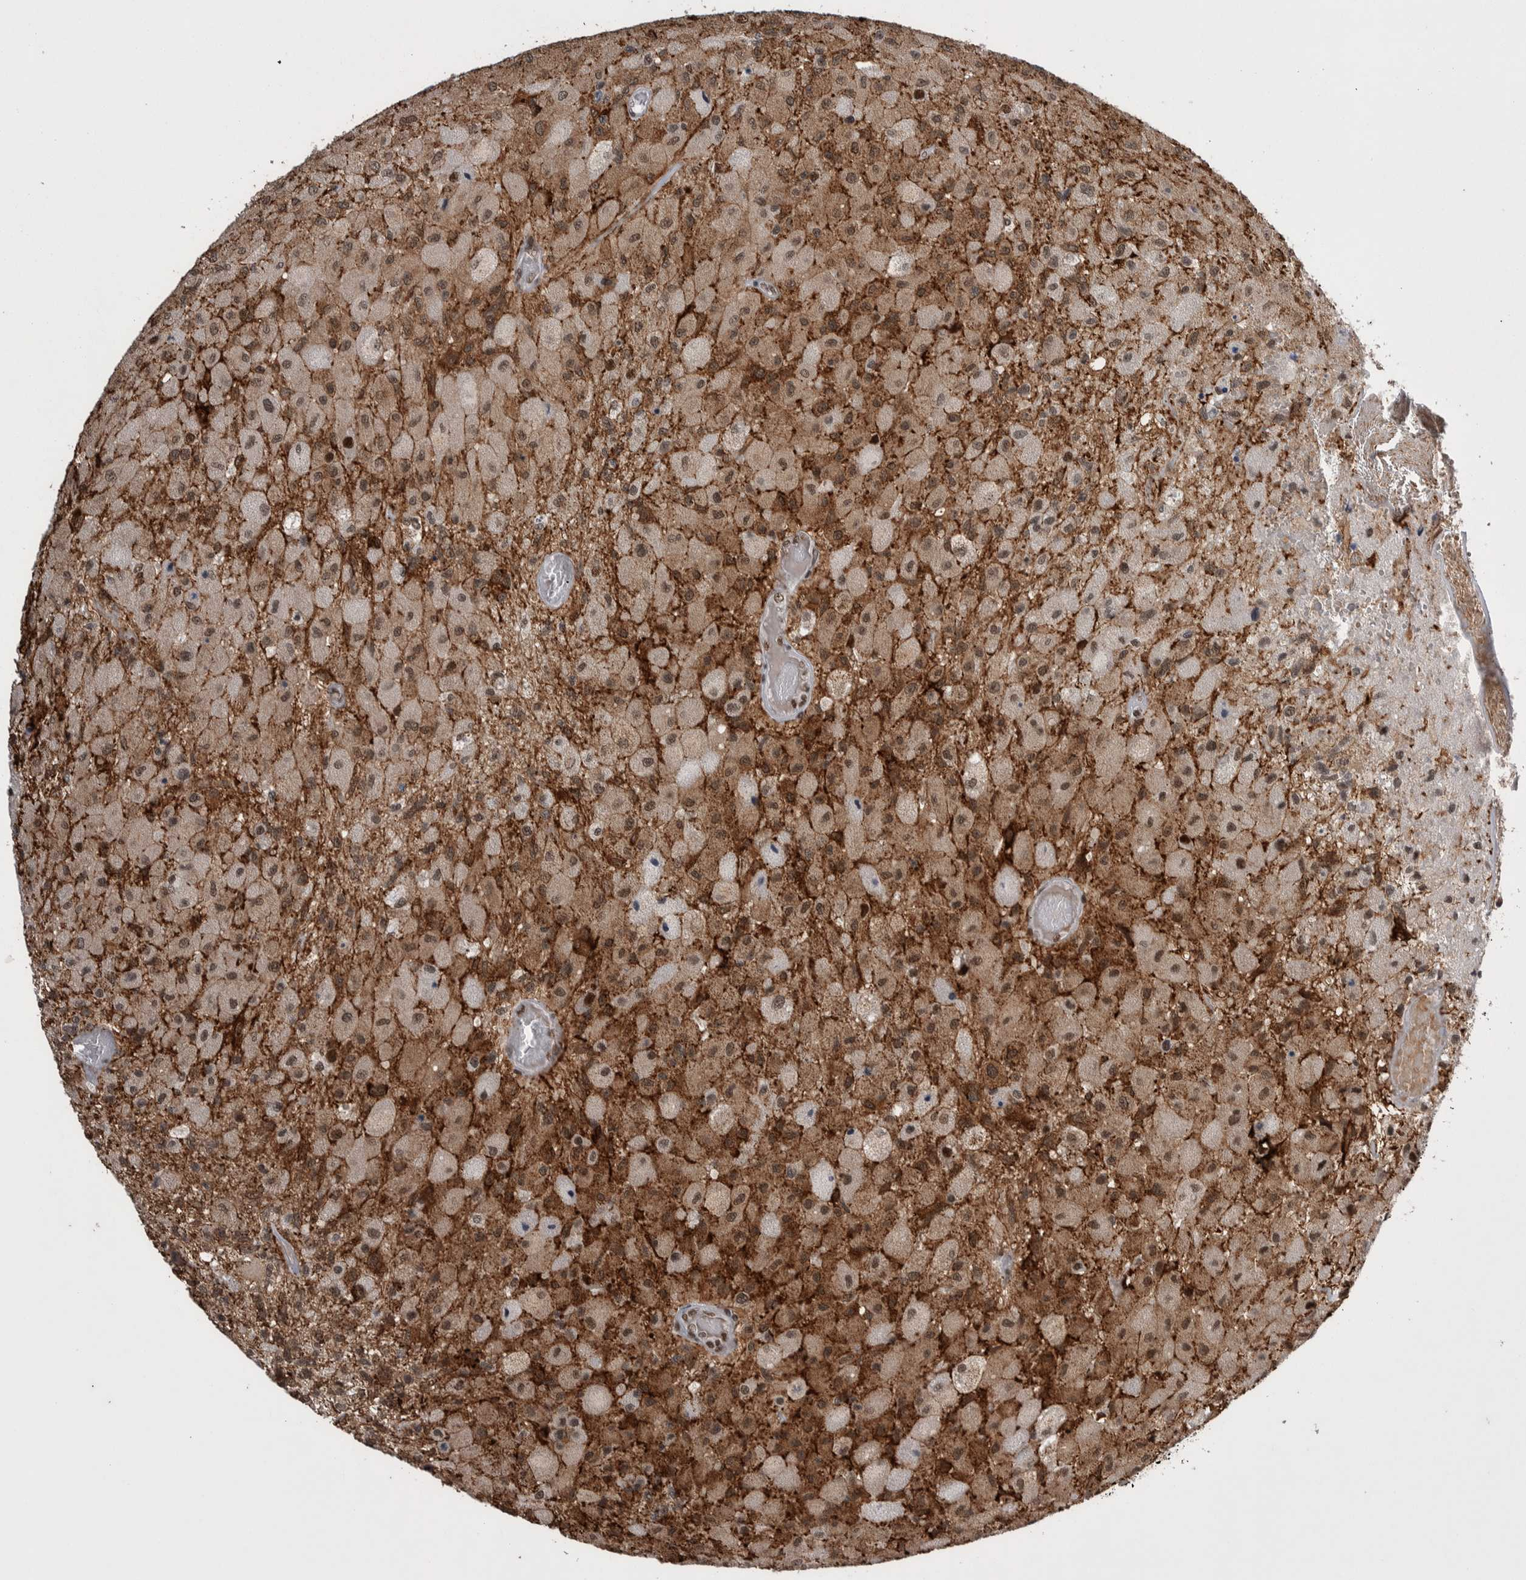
{"staining": {"intensity": "moderate", "quantity": ">75%", "location": "nuclear"}, "tissue": "glioma", "cell_type": "Tumor cells", "image_type": "cancer", "snomed": [{"axis": "morphology", "description": "Normal tissue, NOS"}, {"axis": "morphology", "description": "Glioma, malignant, High grade"}, {"axis": "topography", "description": "Cerebral cortex"}], "caption": "Malignant glioma (high-grade) stained with DAB IHC displays medium levels of moderate nuclear staining in approximately >75% of tumor cells.", "gene": "DMTF1", "patient": {"sex": "male", "age": 77}}